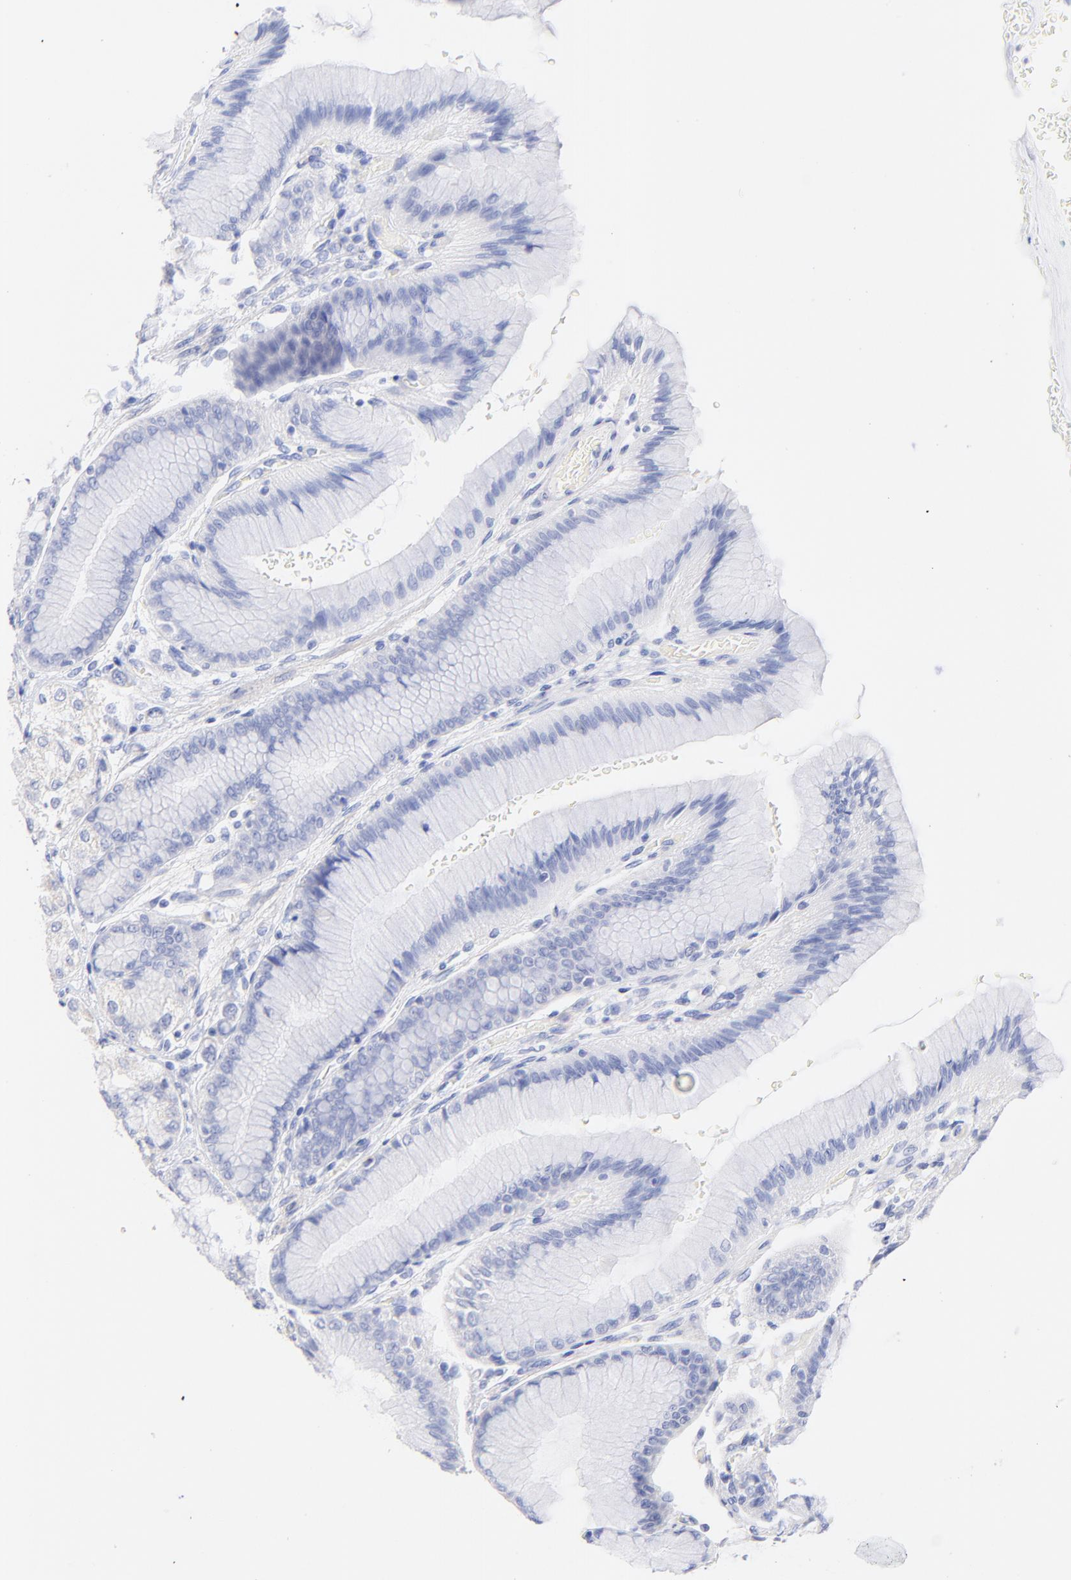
{"staining": {"intensity": "weak", "quantity": "<25%", "location": "cytoplasmic/membranous"}, "tissue": "stomach", "cell_type": "Glandular cells", "image_type": "normal", "snomed": [{"axis": "morphology", "description": "Normal tissue, NOS"}, {"axis": "morphology", "description": "Adenocarcinoma, NOS"}, {"axis": "topography", "description": "Stomach"}, {"axis": "topography", "description": "Stomach, lower"}], "caption": "A high-resolution photomicrograph shows immunohistochemistry (IHC) staining of benign stomach, which shows no significant expression in glandular cells. Brightfield microscopy of IHC stained with DAB (3,3'-diaminobenzidine) (brown) and hematoxylin (blue), captured at high magnification.", "gene": "C1QTNF6", "patient": {"sex": "female", "age": 65}}